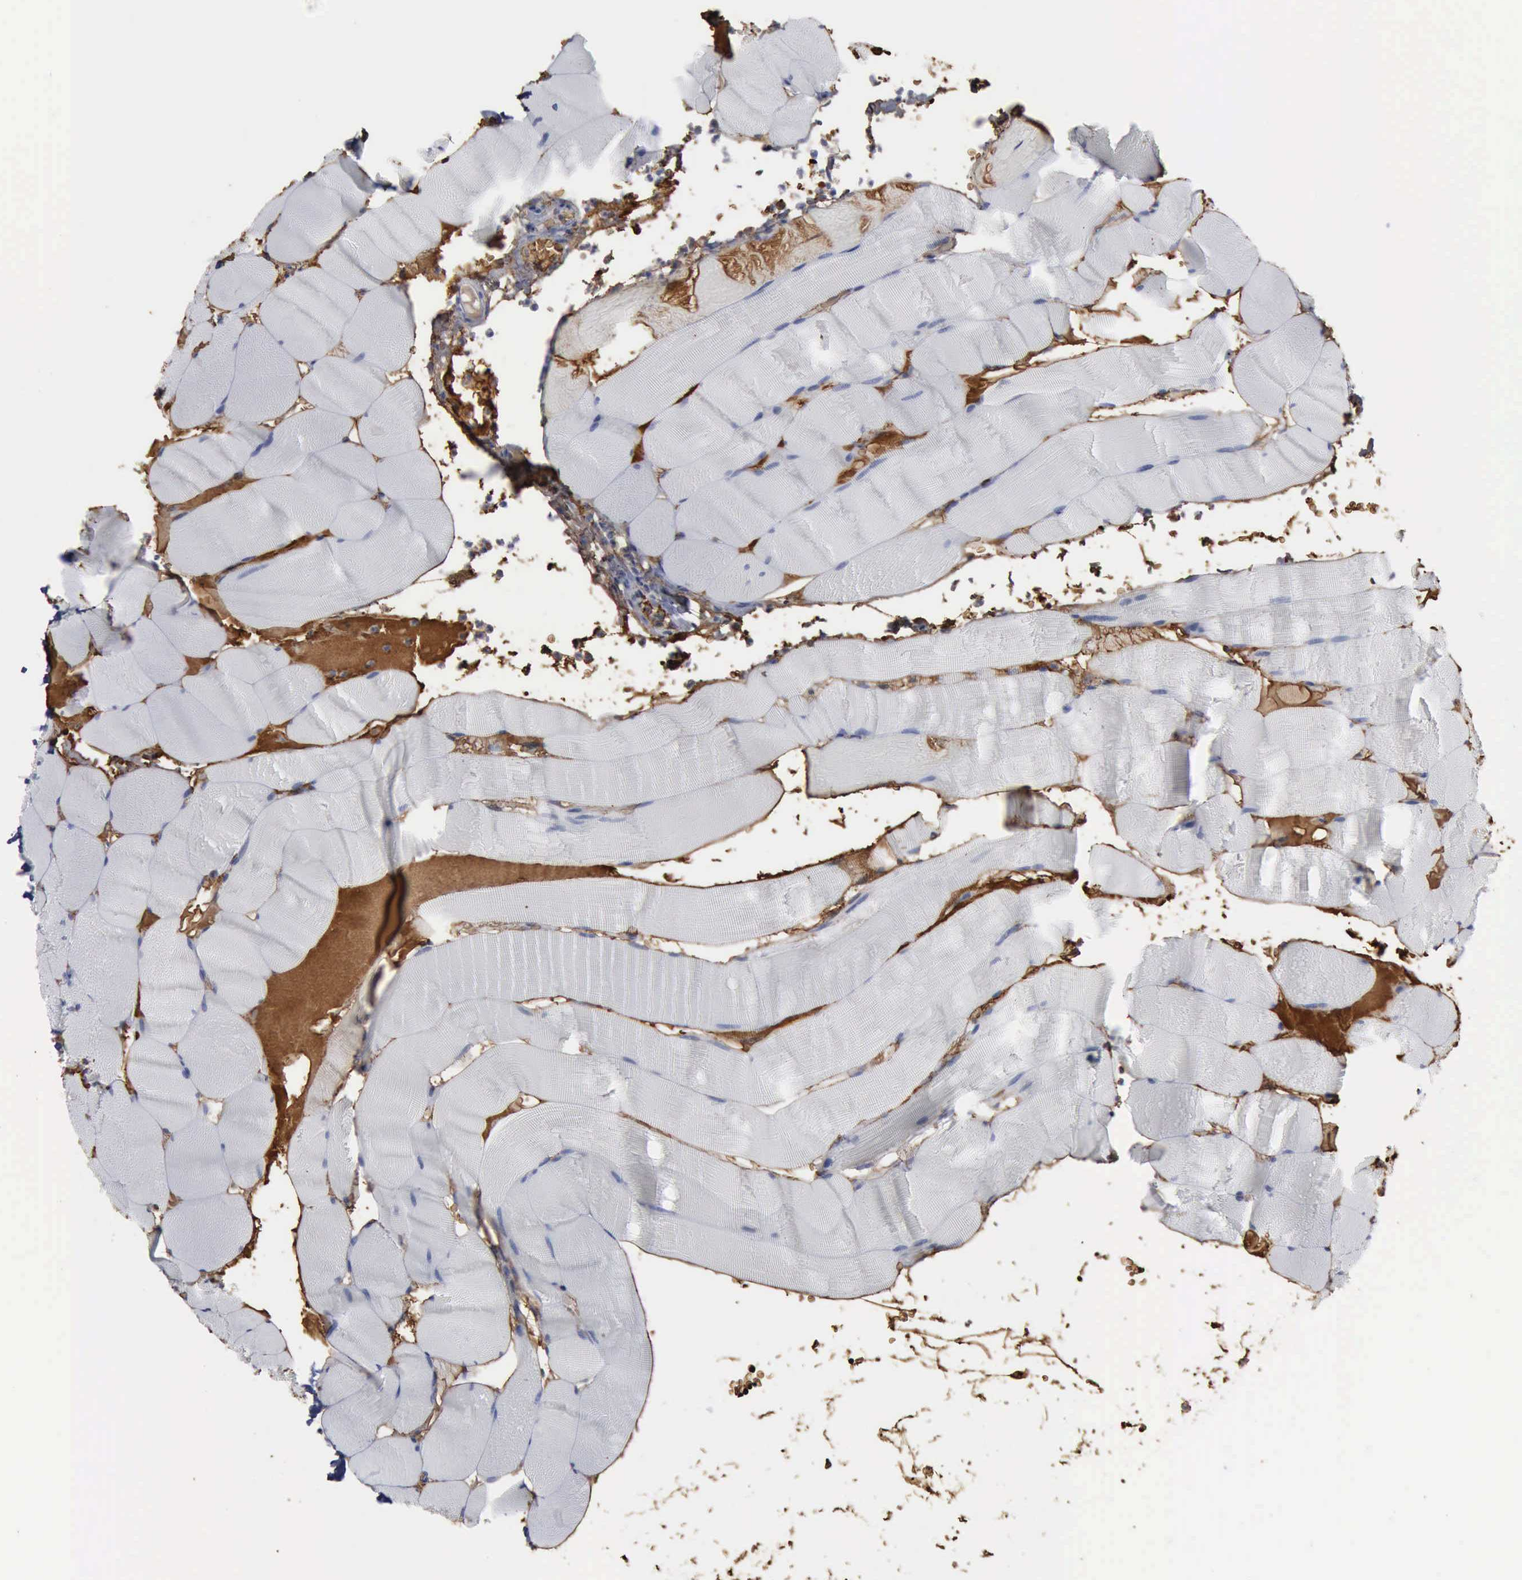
{"staining": {"intensity": "negative", "quantity": "none", "location": "none"}, "tissue": "skeletal muscle", "cell_type": "Myocytes", "image_type": "normal", "snomed": [{"axis": "morphology", "description": "Normal tissue, NOS"}, {"axis": "topography", "description": "Skeletal muscle"}], "caption": "Immunohistochemical staining of benign skeletal muscle demonstrates no significant positivity in myocytes.", "gene": "TGFB1", "patient": {"sex": "male", "age": 62}}